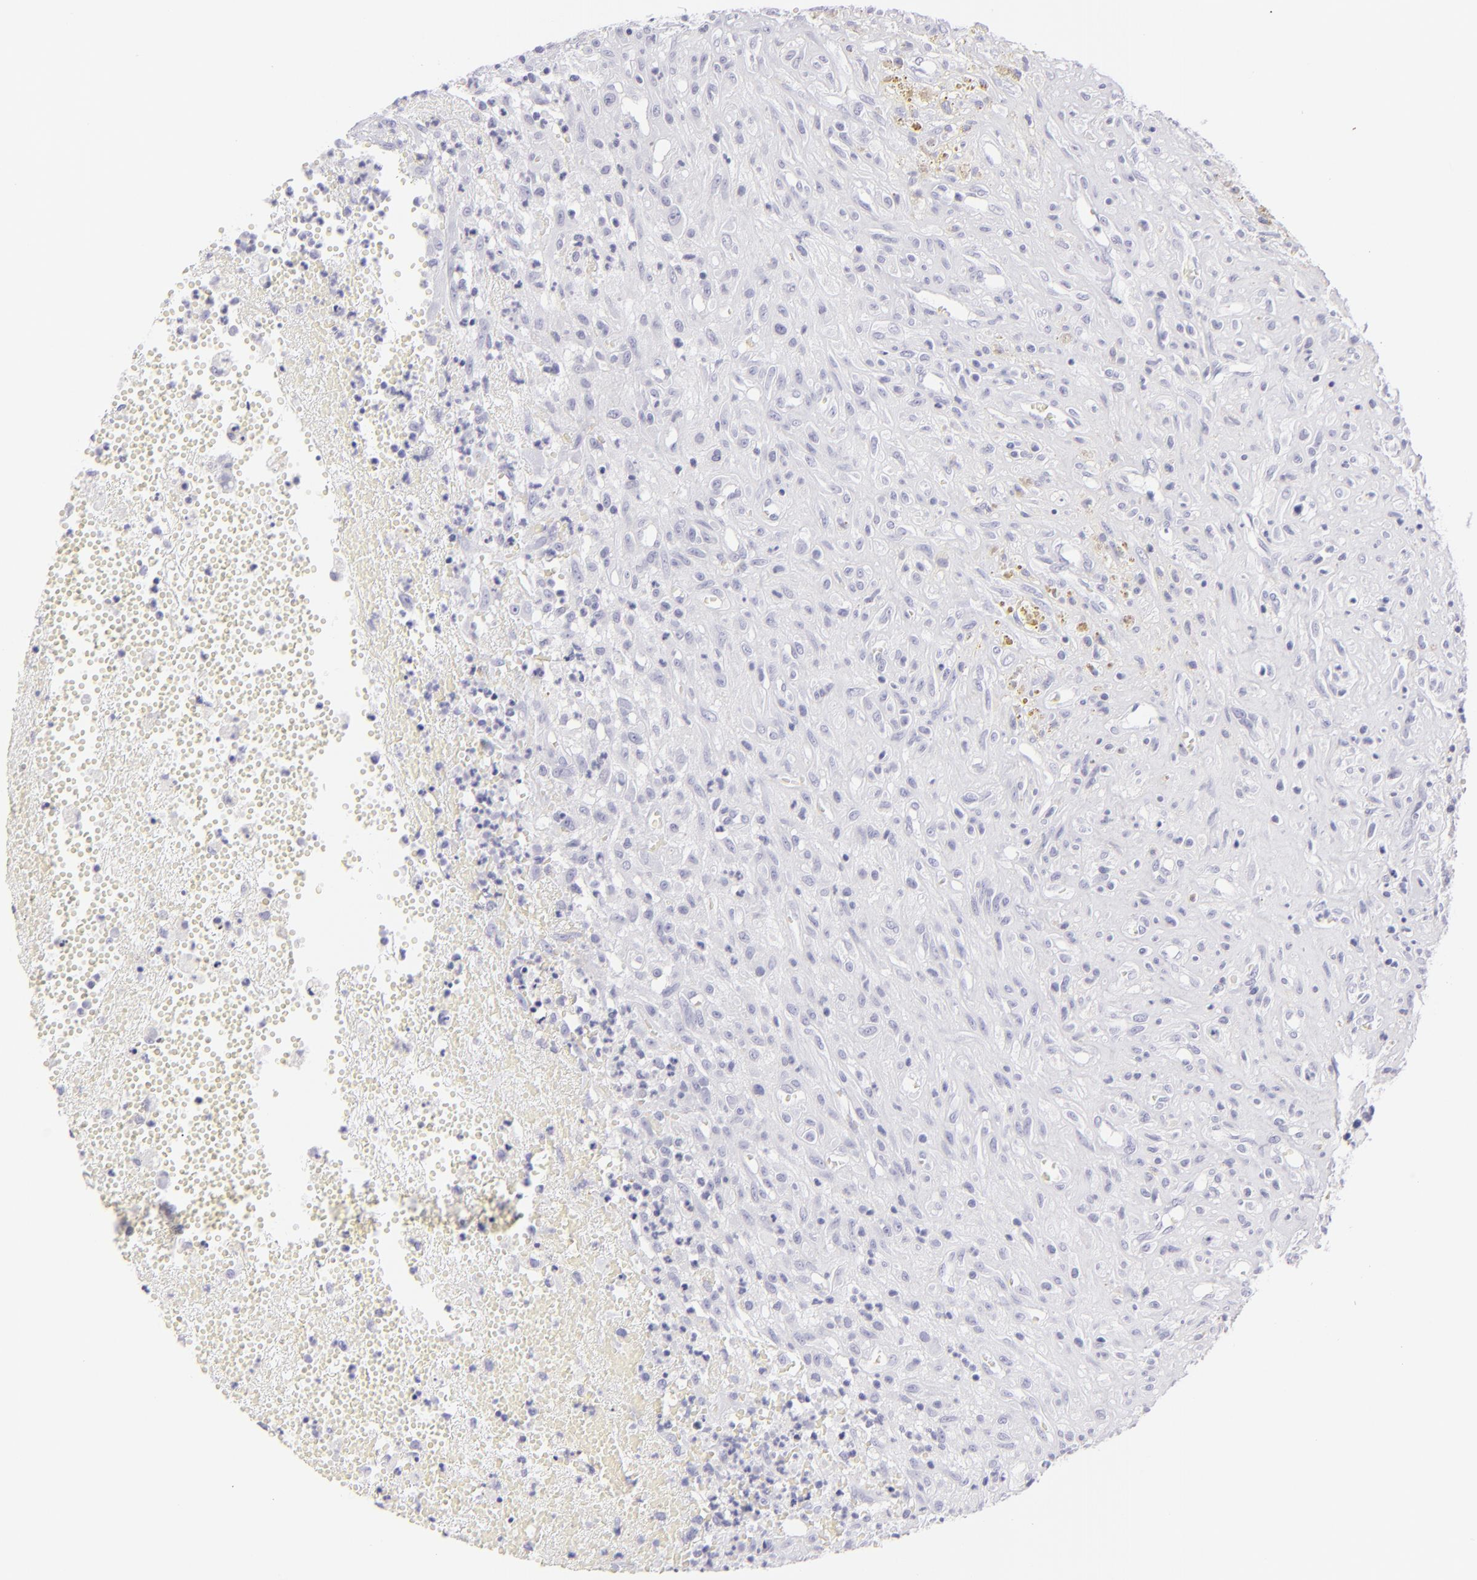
{"staining": {"intensity": "negative", "quantity": "none", "location": "none"}, "tissue": "glioma", "cell_type": "Tumor cells", "image_type": "cancer", "snomed": [{"axis": "morphology", "description": "Glioma, malignant, High grade"}, {"axis": "topography", "description": "Brain"}], "caption": "Immunohistochemistry (IHC) image of malignant glioma (high-grade) stained for a protein (brown), which shows no staining in tumor cells.", "gene": "FCER2", "patient": {"sex": "male", "age": 66}}